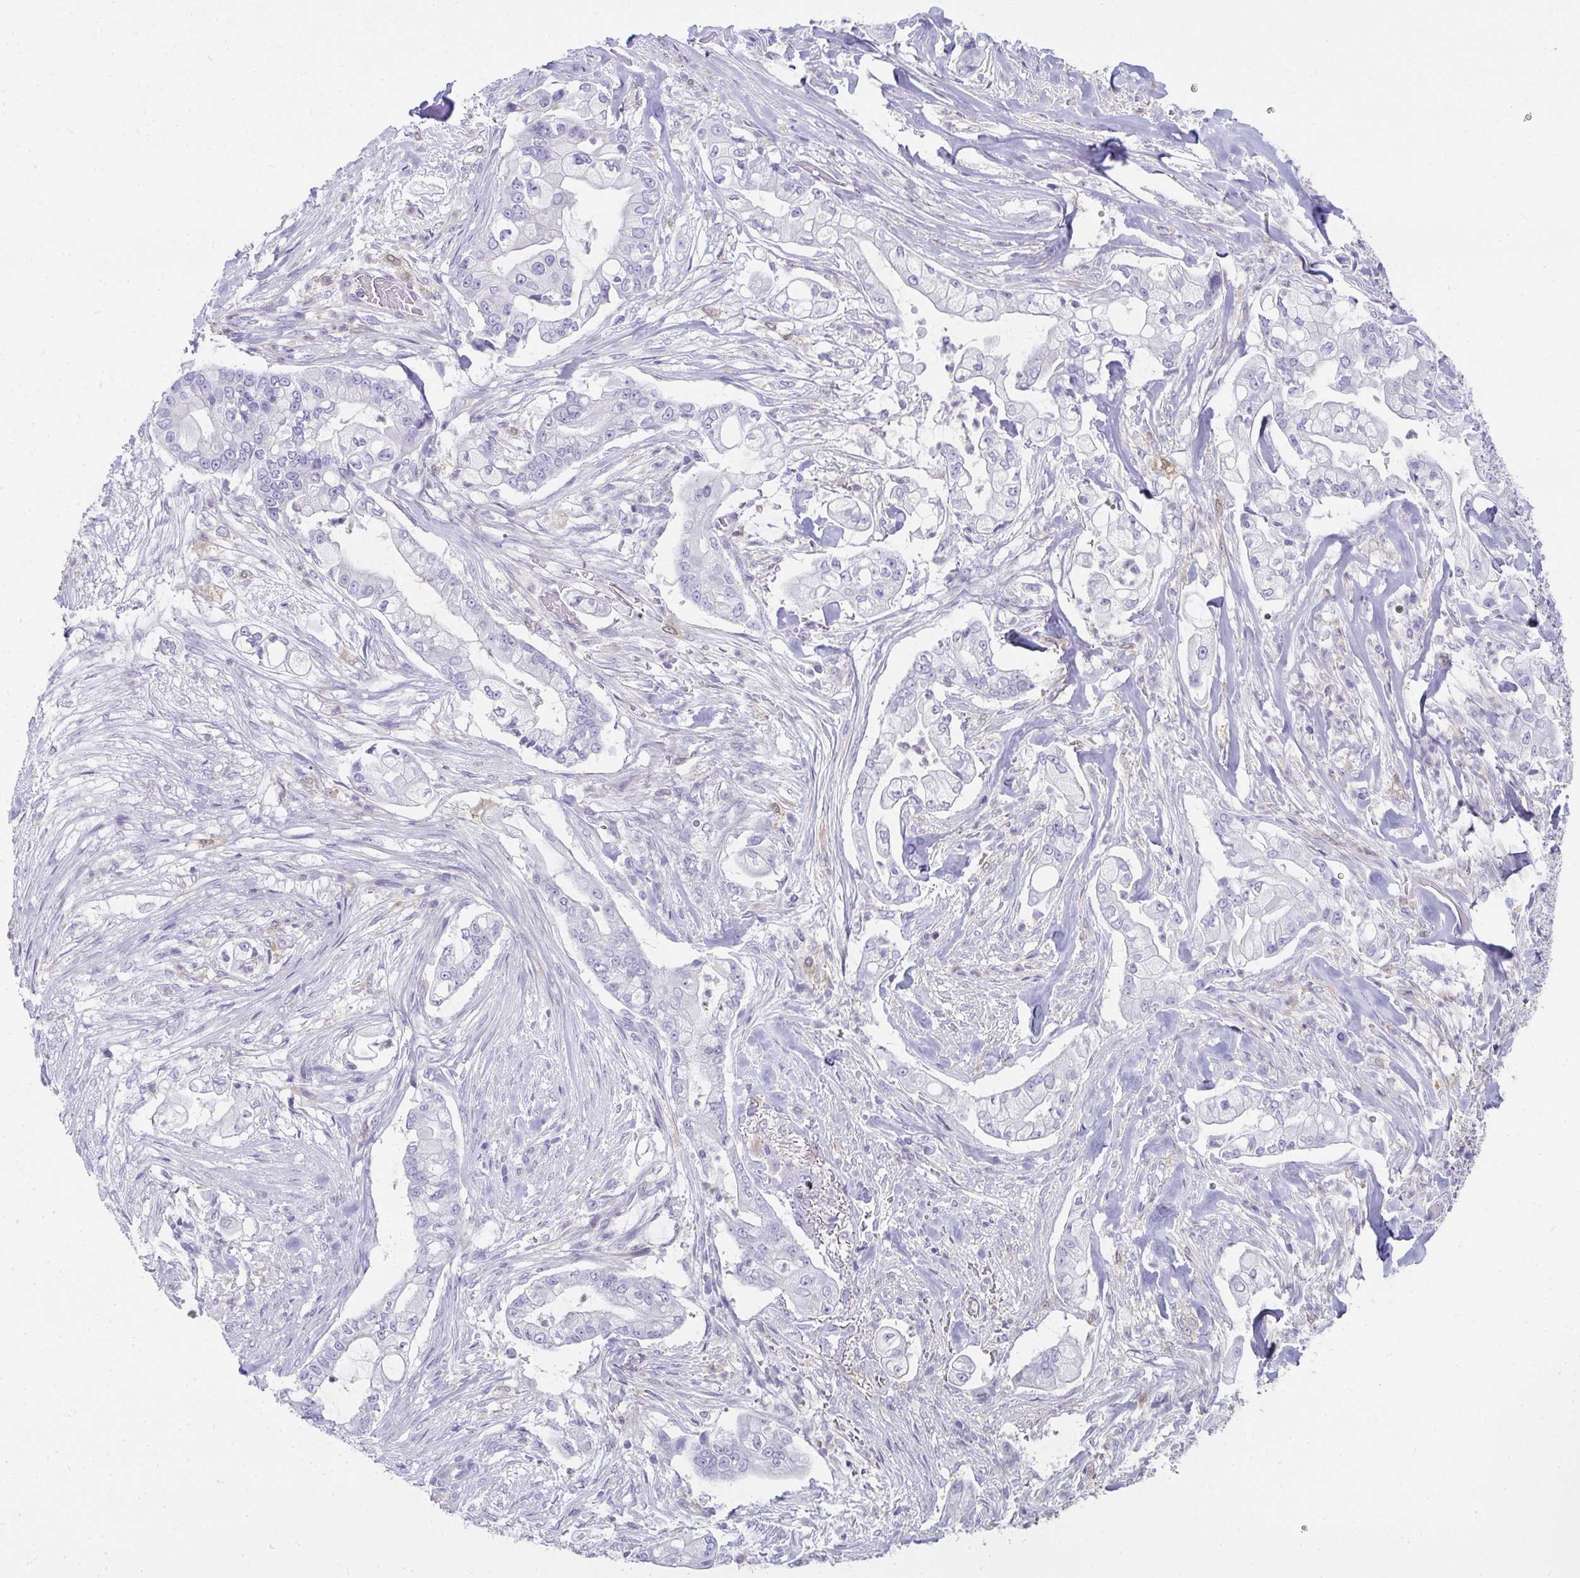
{"staining": {"intensity": "negative", "quantity": "none", "location": "none"}, "tissue": "pancreatic cancer", "cell_type": "Tumor cells", "image_type": "cancer", "snomed": [{"axis": "morphology", "description": "Adenocarcinoma, NOS"}, {"axis": "topography", "description": "Pancreas"}], "caption": "IHC histopathology image of neoplastic tissue: pancreatic adenocarcinoma stained with DAB (3,3'-diaminobenzidine) shows no significant protein positivity in tumor cells.", "gene": "RBP1", "patient": {"sex": "female", "age": 69}}